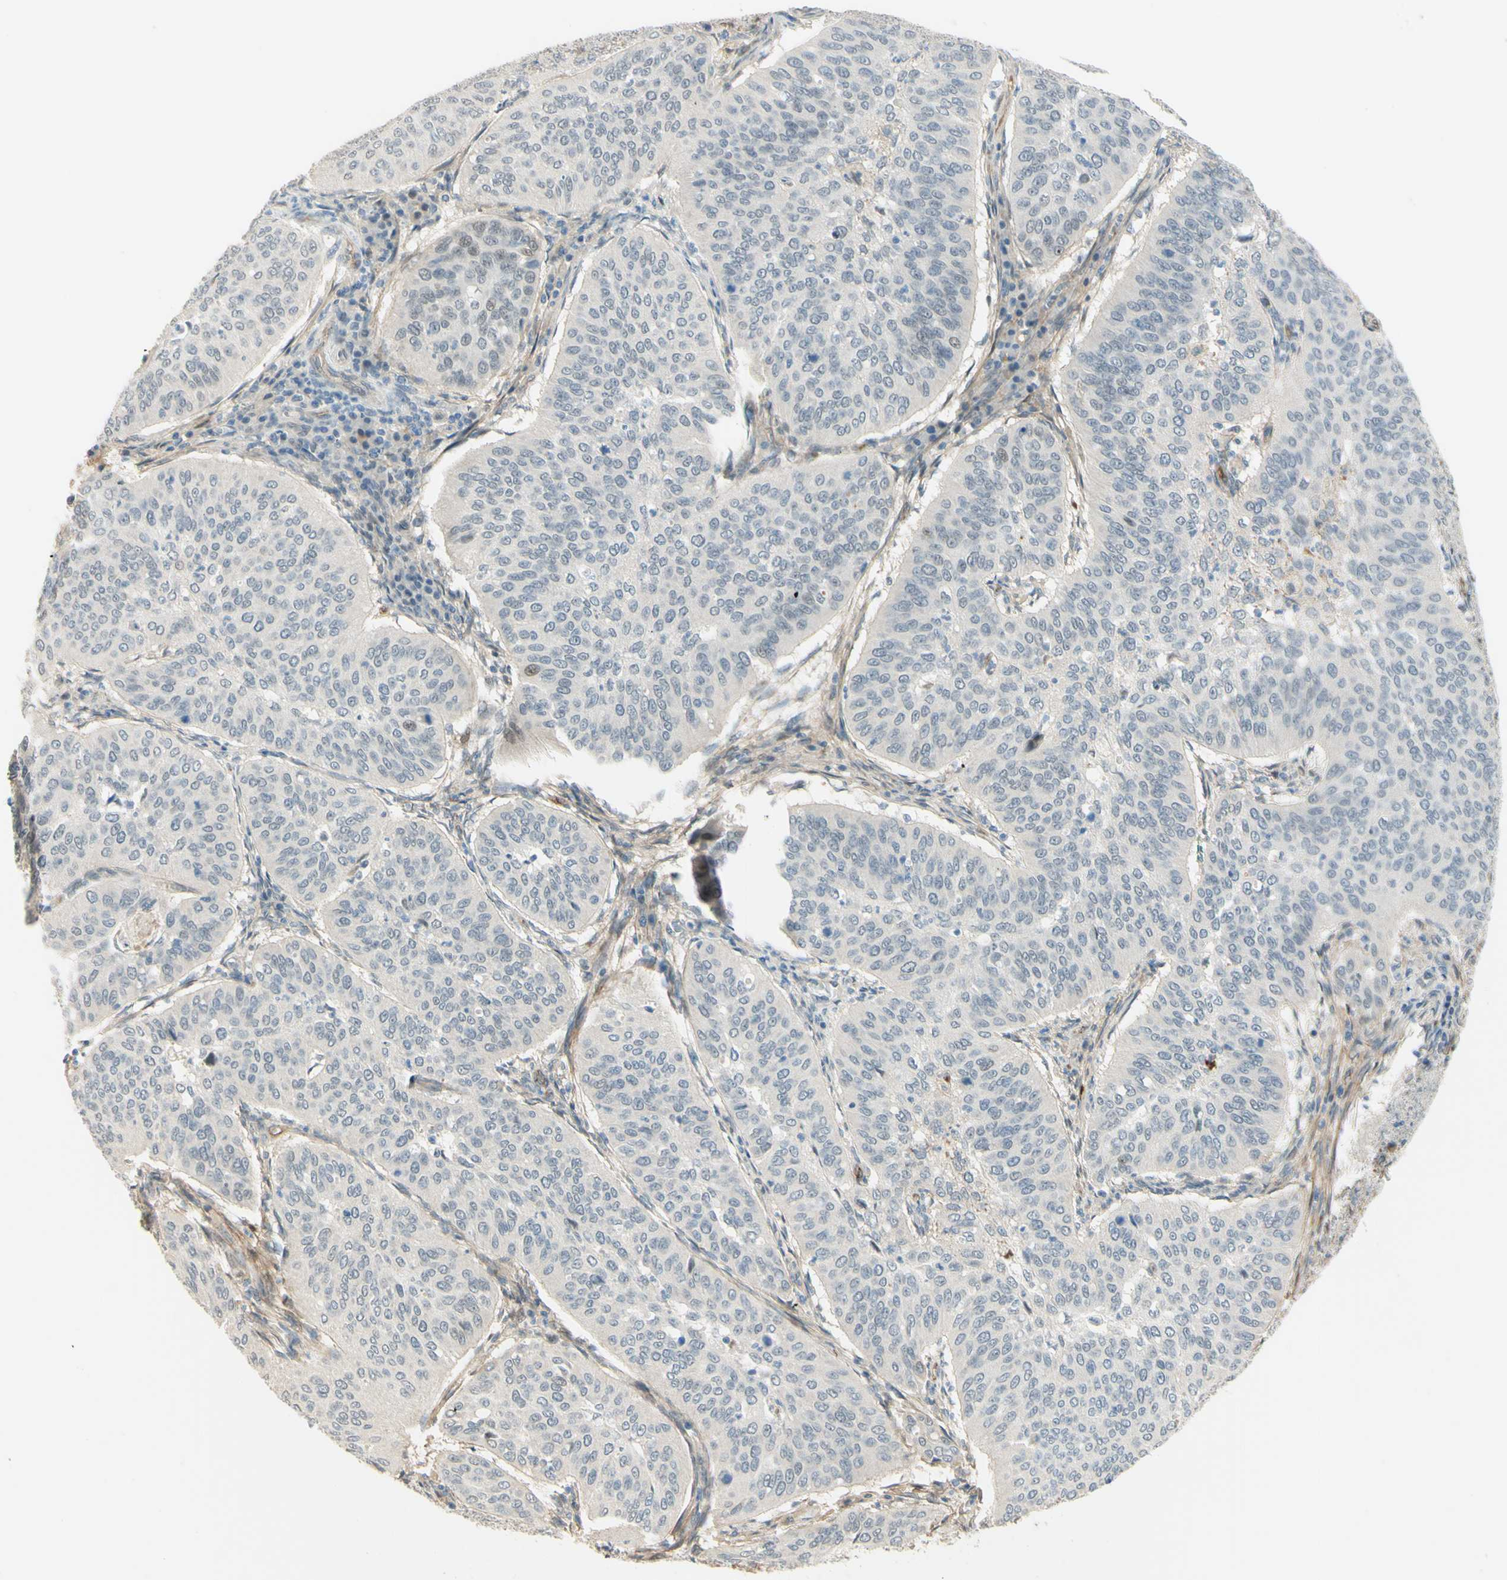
{"staining": {"intensity": "negative", "quantity": "none", "location": "none"}, "tissue": "cervical cancer", "cell_type": "Tumor cells", "image_type": "cancer", "snomed": [{"axis": "morphology", "description": "Normal tissue, NOS"}, {"axis": "morphology", "description": "Squamous cell carcinoma, NOS"}, {"axis": "topography", "description": "Cervix"}], "caption": "An immunohistochemistry (IHC) photomicrograph of squamous cell carcinoma (cervical) is shown. There is no staining in tumor cells of squamous cell carcinoma (cervical). (DAB immunohistochemistry (IHC) visualized using brightfield microscopy, high magnification).", "gene": "ANGPT2", "patient": {"sex": "female", "age": 39}}